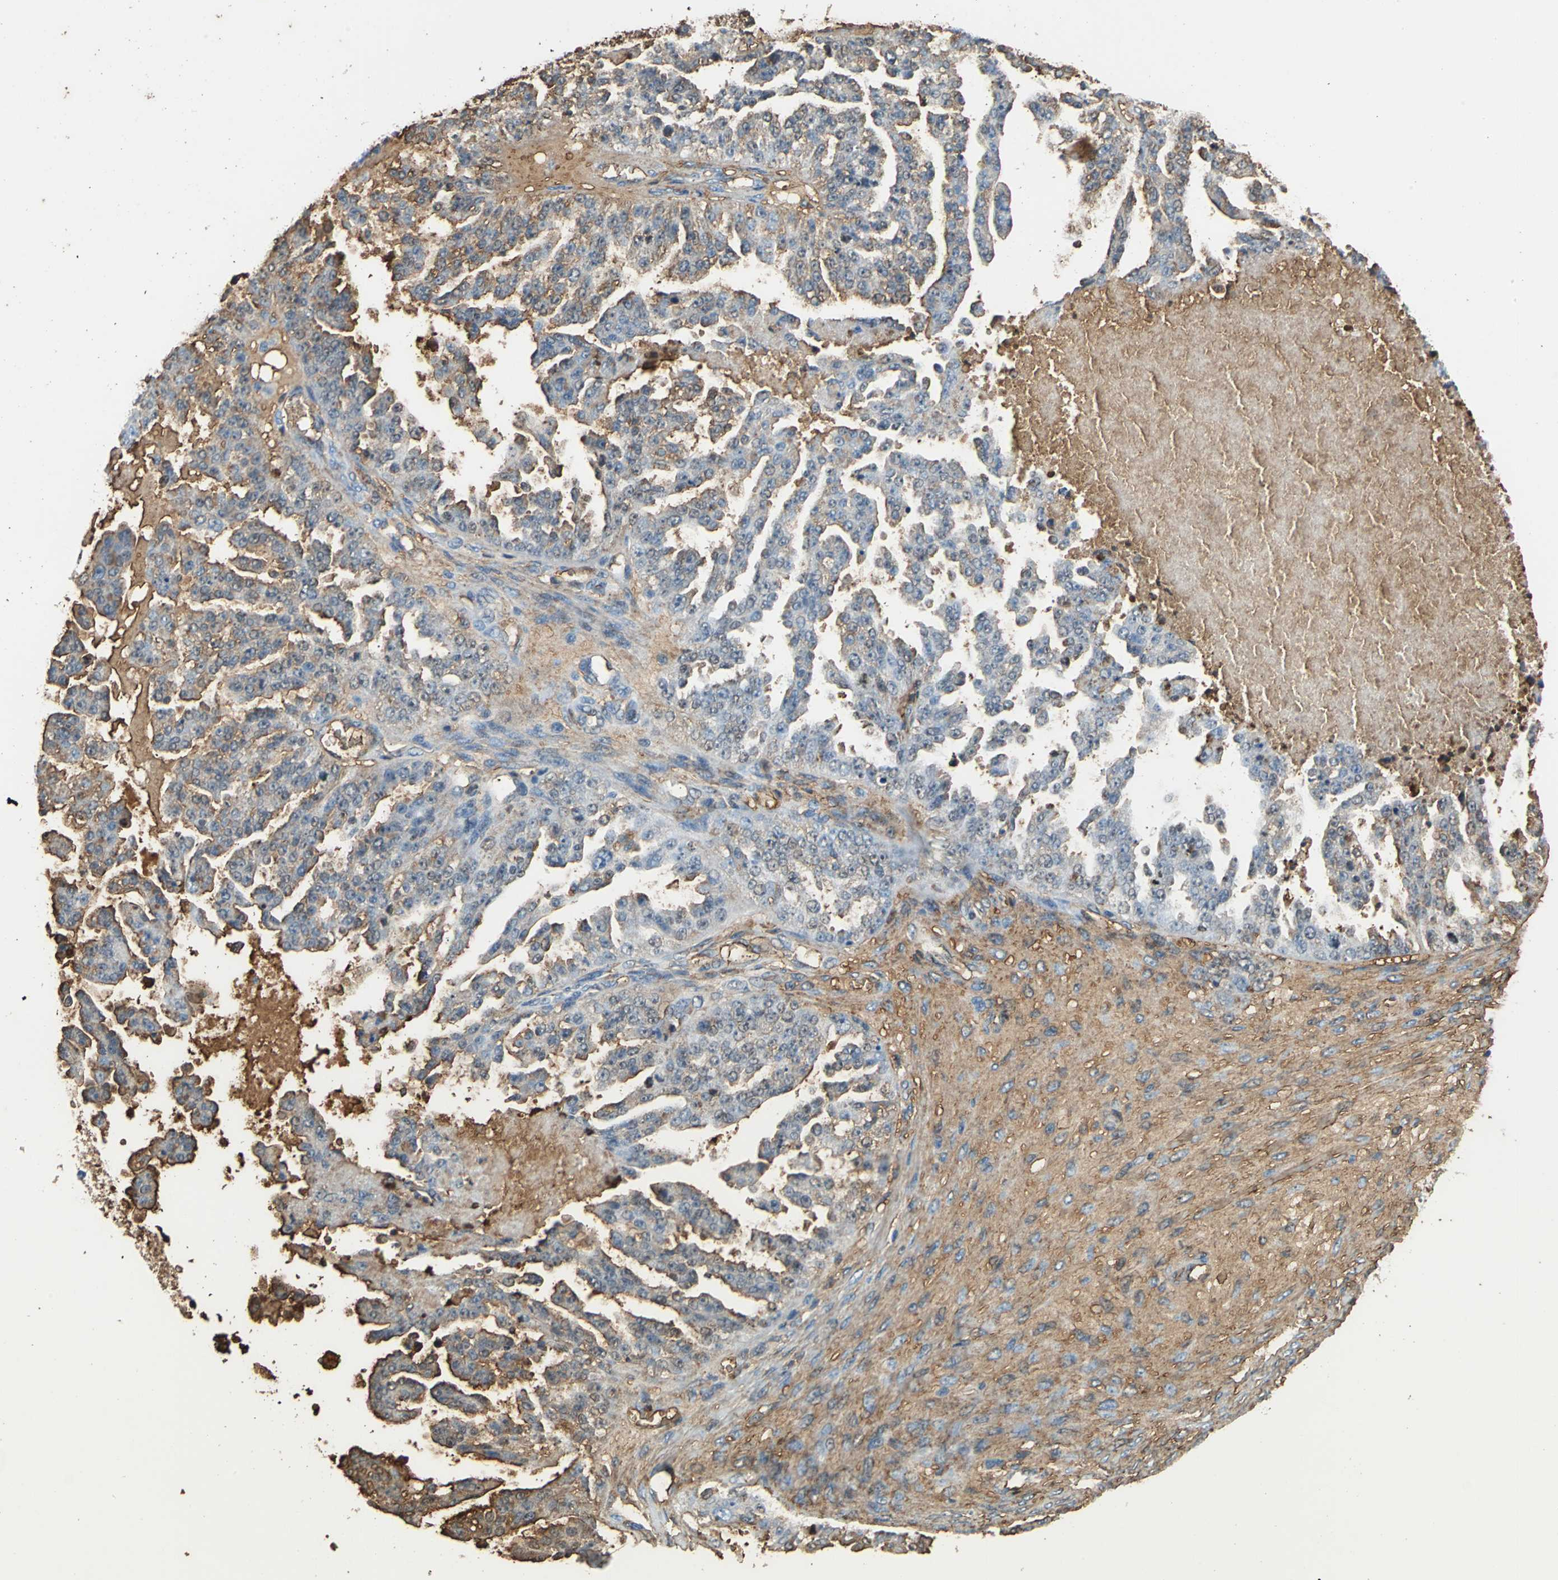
{"staining": {"intensity": "moderate", "quantity": "25%-75%", "location": "cytoplasmic/membranous"}, "tissue": "ovarian cancer", "cell_type": "Tumor cells", "image_type": "cancer", "snomed": [{"axis": "morphology", "description": "Carcinoma, NOS"}, {"axis": "topography", "description": "Soft tissue"}, {"axis": "topography", "description": "Ovary"}], "caption": "Immunohistochemical staining of ovarian cancer exhibits moderate cytoplasmic/membranous protein staining in approximately 25%-75% of tumor cells.", "gene": "ALB", "patient": {"sex": "female", "age": 54}}